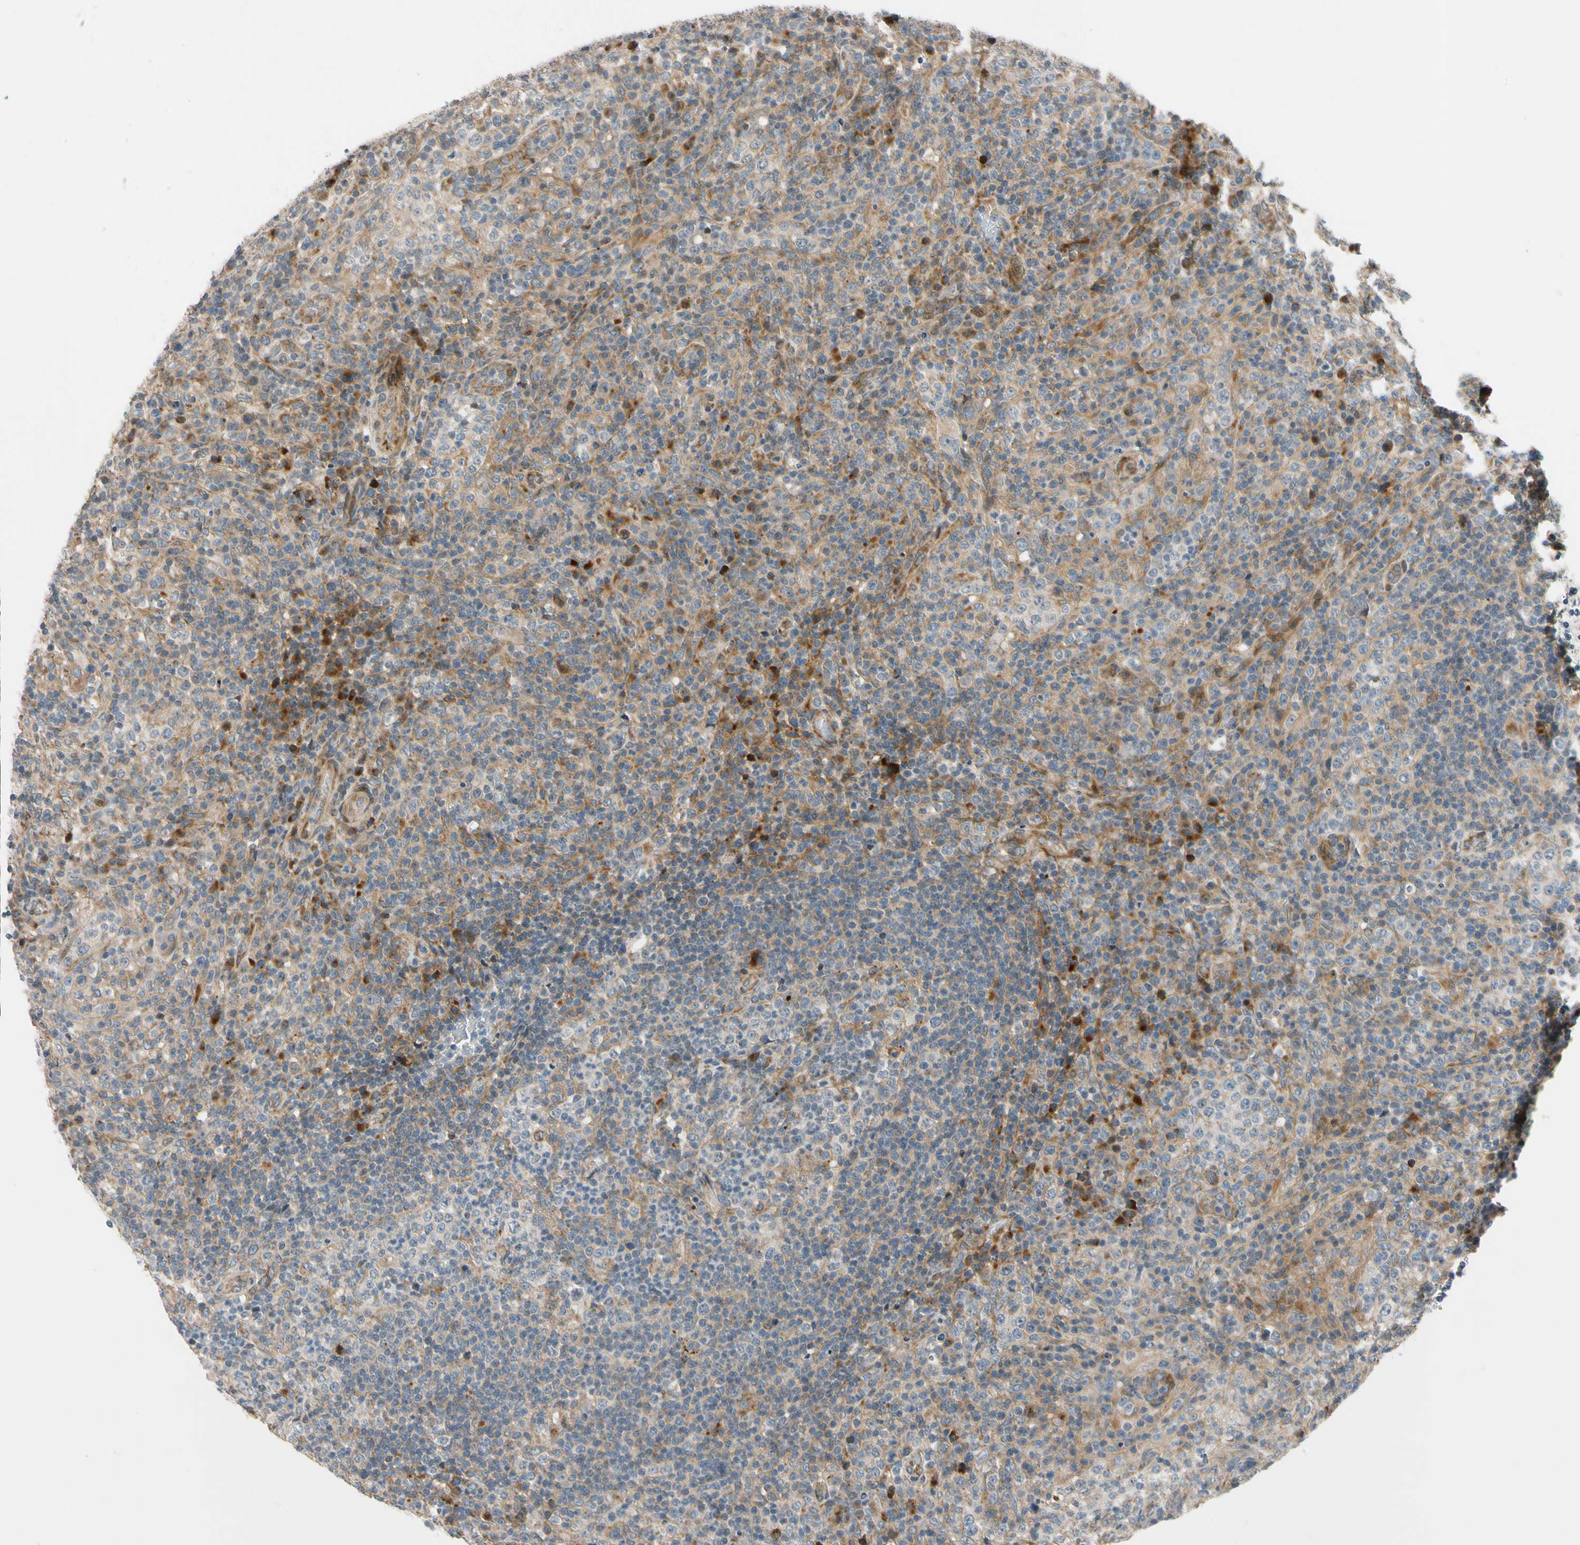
{"staining": {"intensity": "moderate", "quantity": "25%-75%", "location": "cytoplasmic/membranous"}, "tissue": "lymphoma", "cell_type": "Tumor cells", "image_type": "cancer", "snomed": [{"axis": "morphology", "description": "Malignant lymphoma, non-Hodgkin's type, High grade"}, {"axis": "topography", "description": "Lymph node"}], "caption": "Brown immunohistochemical staining in high-grade malignant lymphoma, non-Hodgkin's type shows moderate cytoplasmic/membranous staining in about 25%-75% of tumor cells.", "gene": "MST1R", "patient": {"sex": "female", "age": 76}}